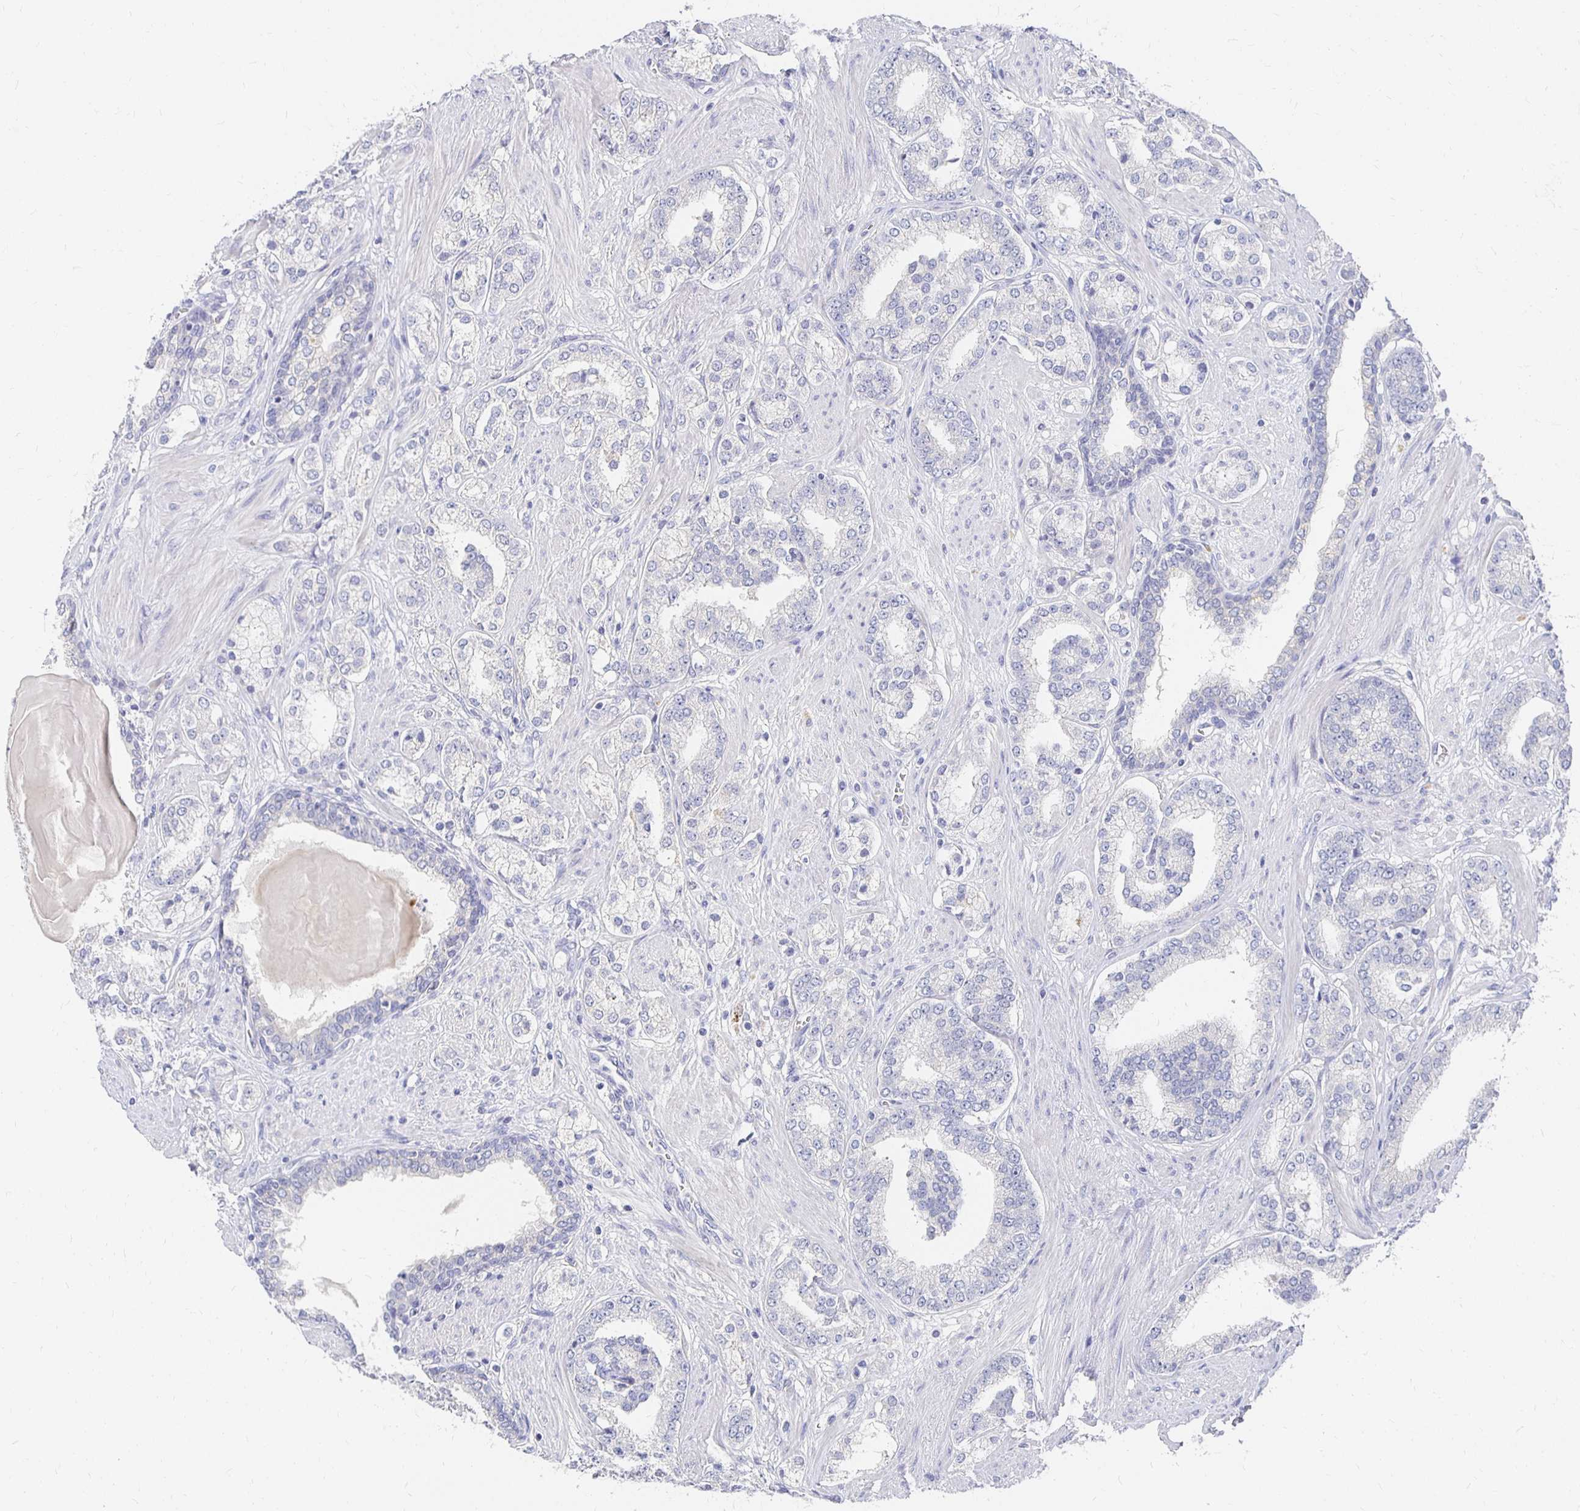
{"staining": {"intensity": "negative", "quantity": "none", "location": "none"}, "tissue": "prostate cancer", "cell_type": "Tumor cells", "image_type": "cancer", "snomed": [{"axis": "morphology", "description": "Adenocarcinoma, High grade"}, {"axis": "topography", "description": "Prostate"}], "caption": "A histopathology image of prostate cancer stained for a protein exhibits no brown staining in tumor cells. The staining was performed using DAB to visualize the protein expression in brown, while the nuclei were stained in blue with hematoxylin (Magnification: 20x).", "gene": "FKRP", "patient": {"sex": "male", "age": 62}}